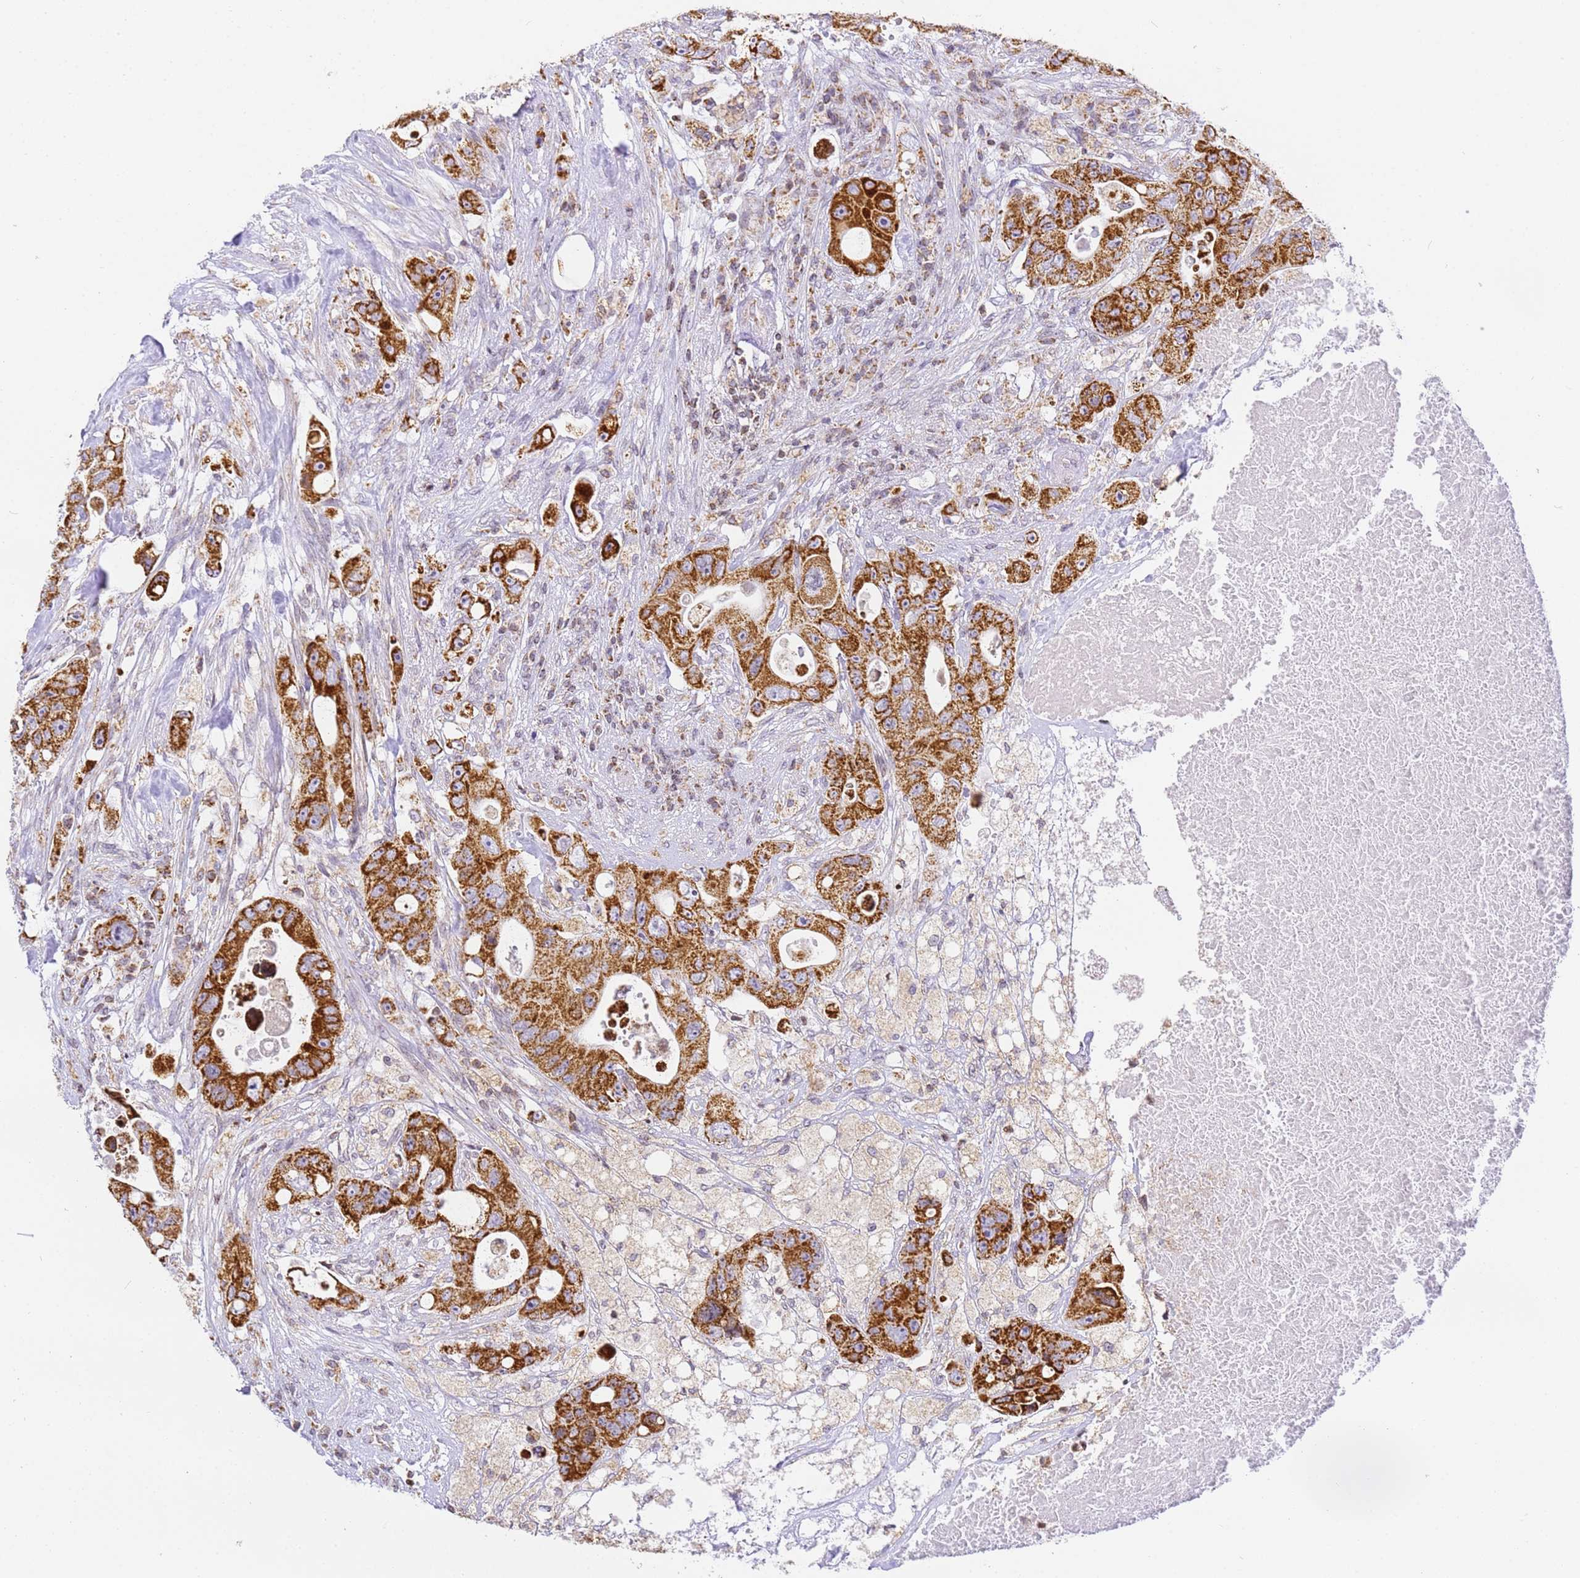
{"staining": {"intensity": "strong", "quantity": ">75%", "location": "cytoplasmic/membranous"}, "tissue": "colorectal cancer", "cell_type": "Tumor cells", "image_type": "cancer", "snomed": [{"axis": "morphology", "description": "Adenocarcinoma, NOS"}, {"axis": "topography", "description": "Colon"}], "caption": "Human adenocarcinoma (colorectal) stained with a brown dye reveals strong cytoplasmic/membranous positive staining in about >75% of tumor cells.", "gene": "HSPE1", "patient": {"sex": "female", "age": 46}}